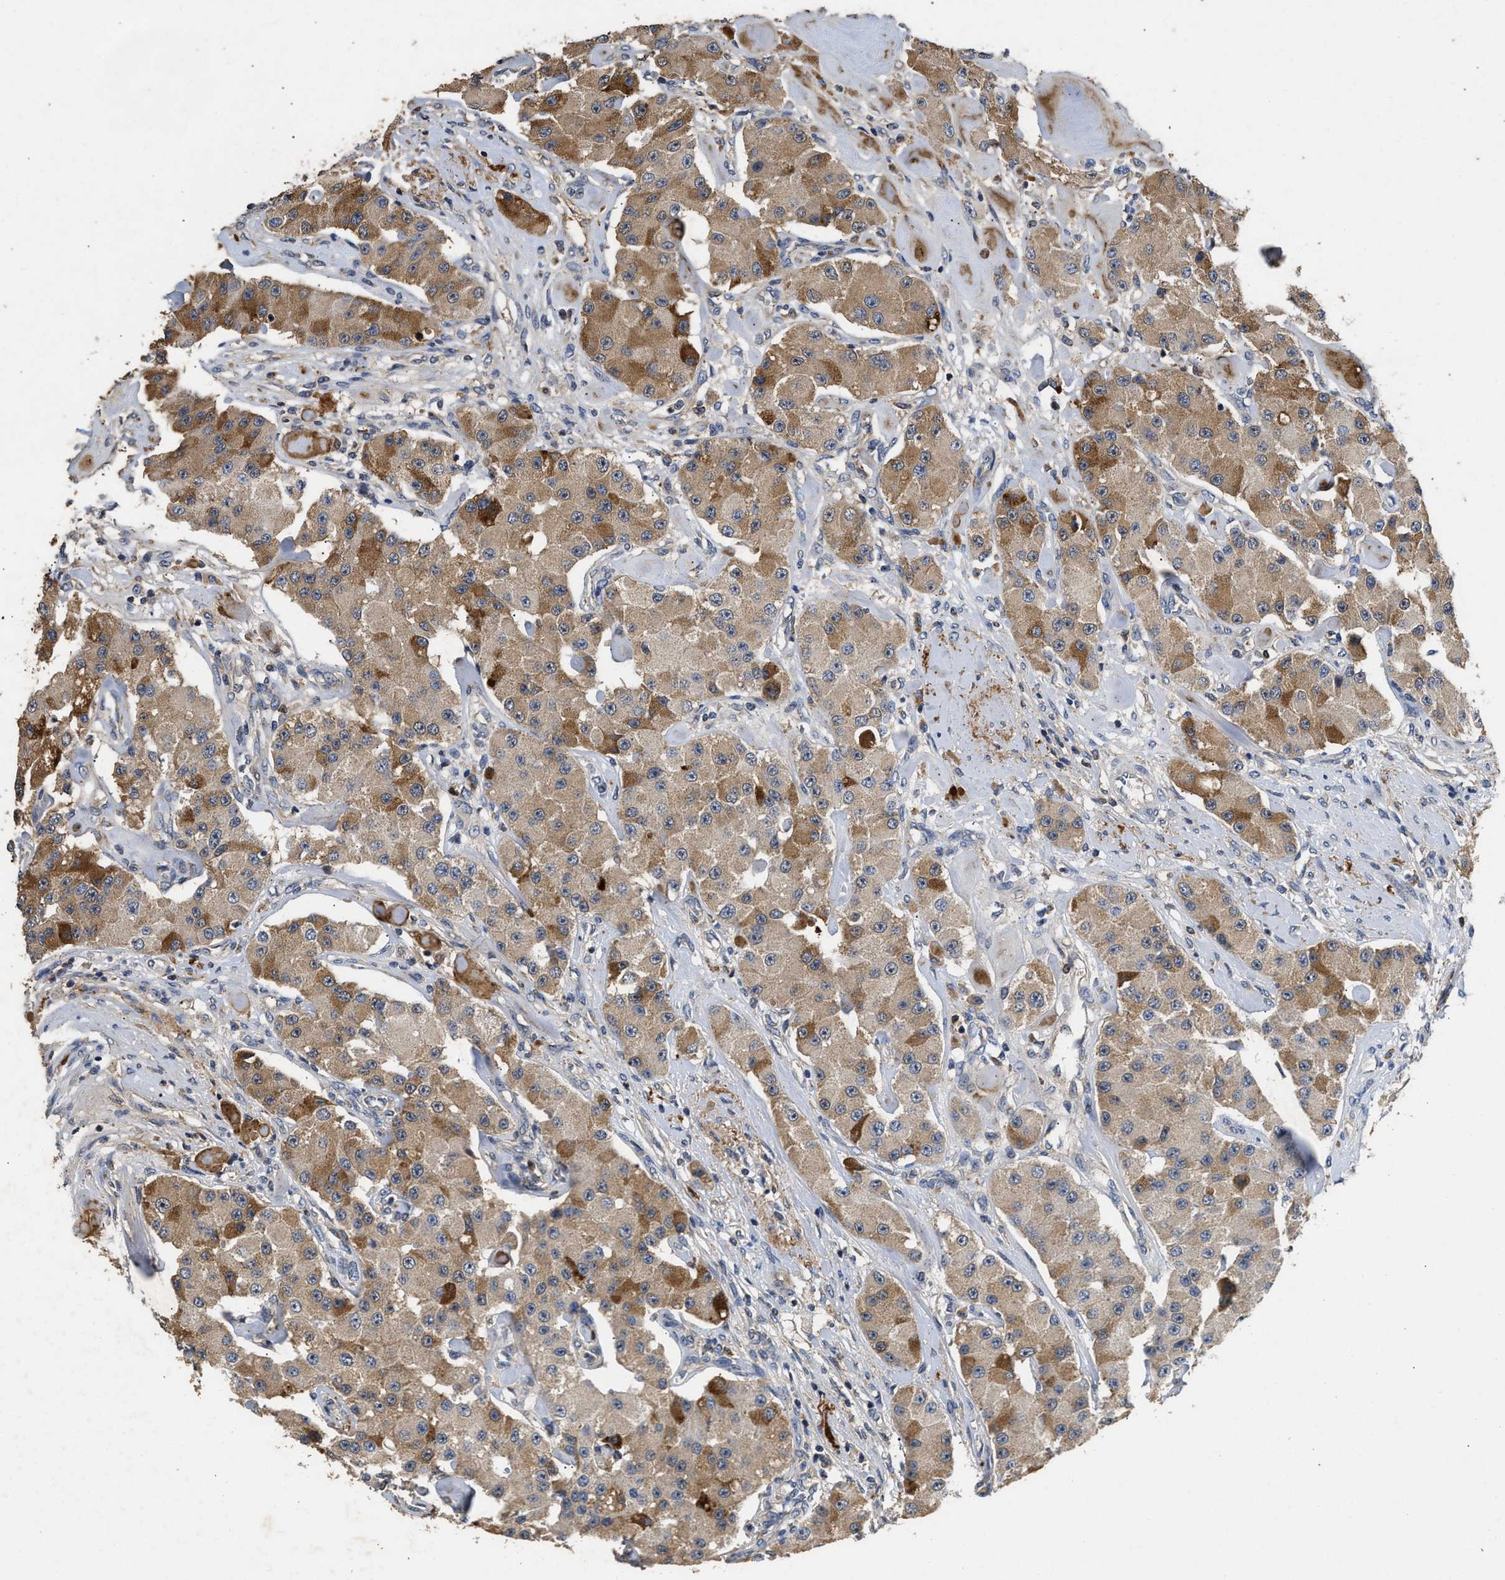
{"staining": {"intensity": "moderate", "quantity": ">75%", "location": "cytoplasmic/membranous"}, "tissue": "carcinoid", "cell_type": "Tumor cells", "image_type": "cancer", "snomed": [{"axis": "morphology", "description": "Carcinoid, malignant, NOS"}, {"axis": "topography", "description": "Pancreas"}], "caption": "The image reveals immunohistochemical staining of carcinoid. There is moderate cytoplasmic/membranous staining is present in about >75% of tumor cells.", "gene": "C3", "patient": {"sex": "male", "age": 41}}